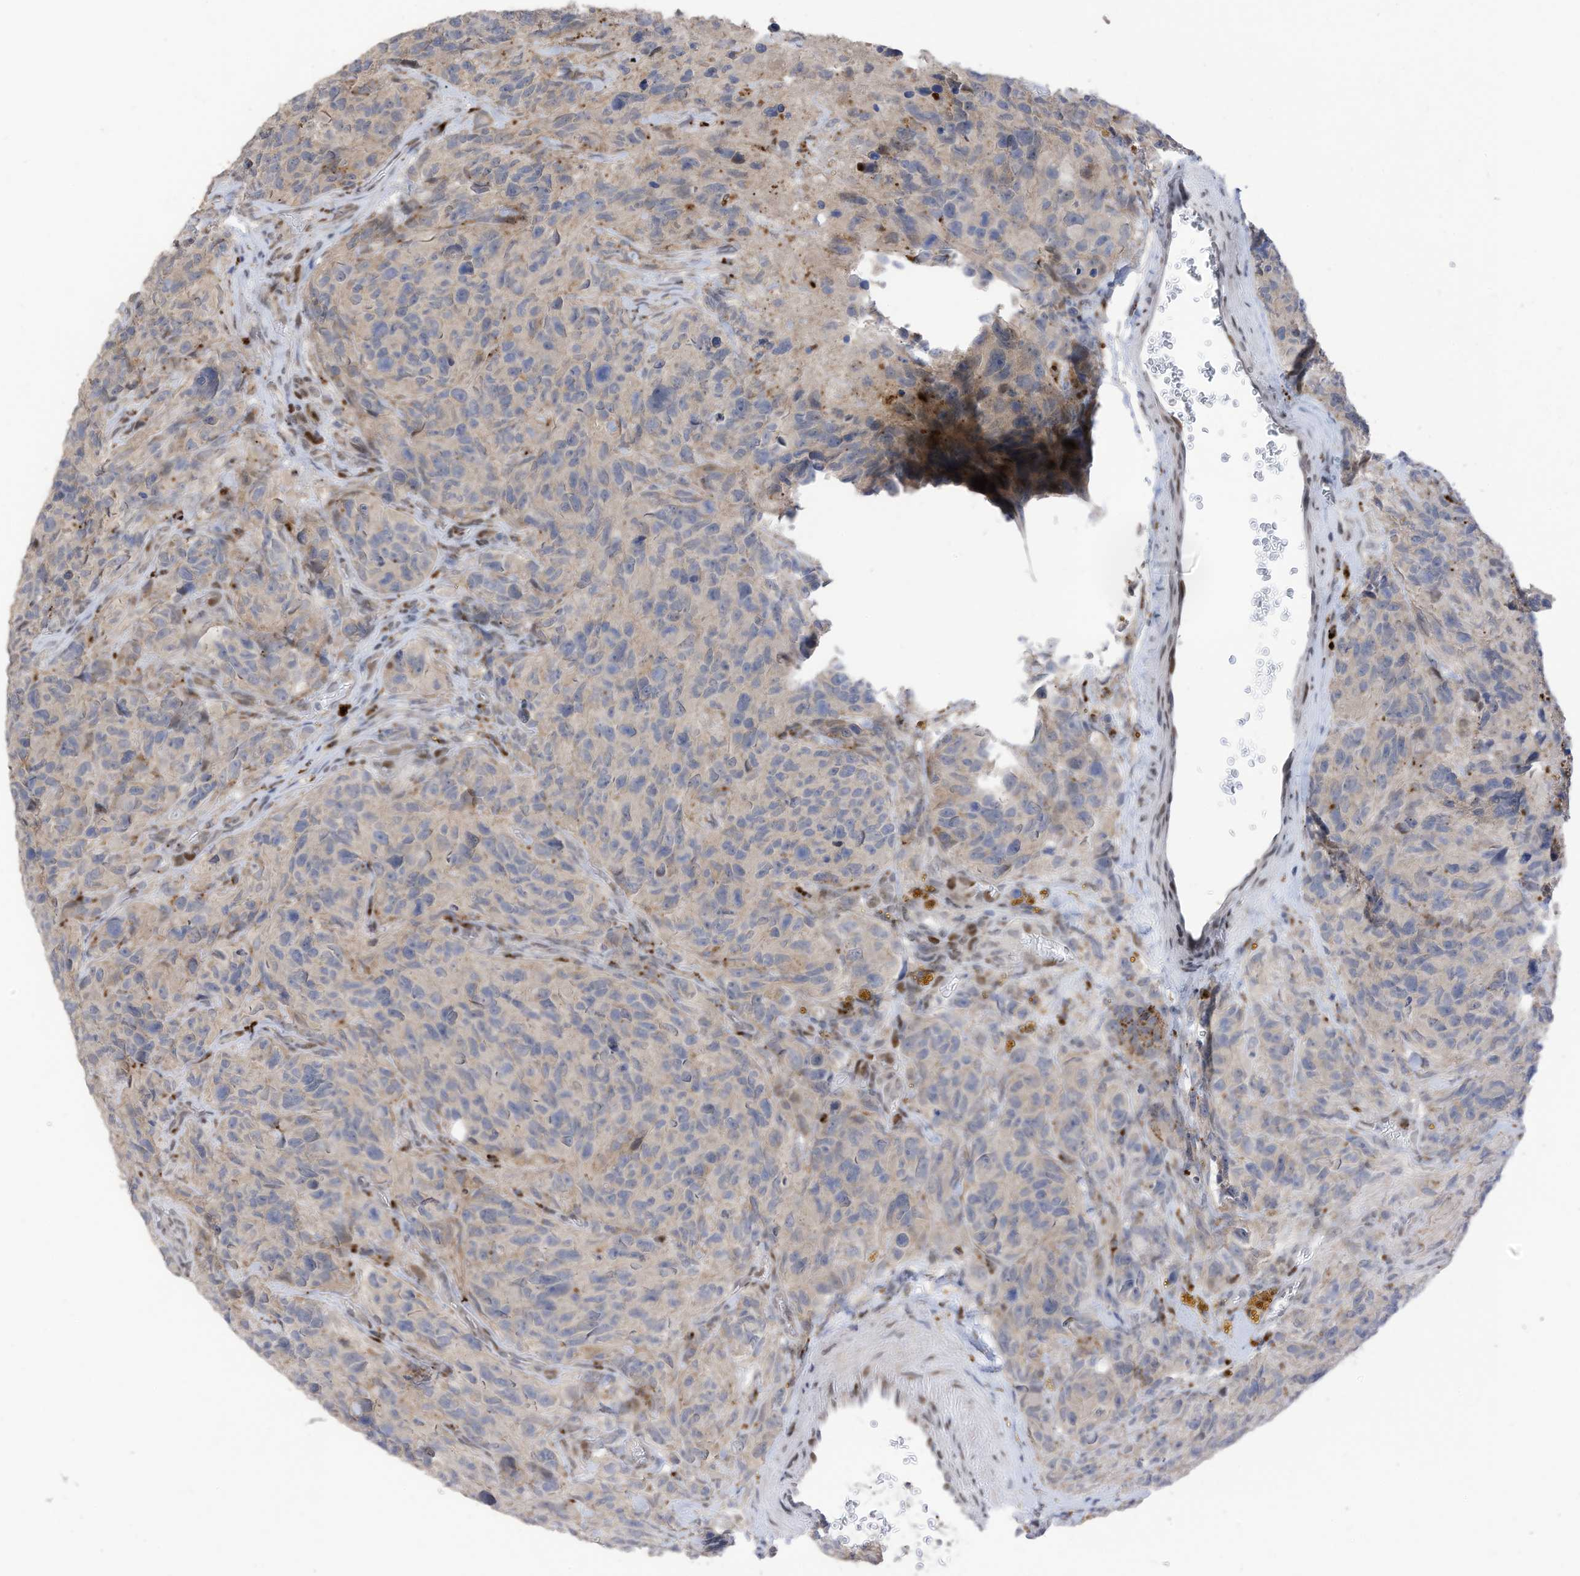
{"staining": {"intensity": "weak", "quantity": "<25%", "location": "cytoplasmic/membranous"}, "tissue": "glioma", "cell_type": "Tumor cells", "image_type": "cancer", "snomed": [{"axis": "morphology", "description": "Glioma, malignant, High grade"}, {"axis": "topography", "description": "Brain"}], "caption": "DAB immunohistochemical staining of human malignant glioma (high-grade) reveals no significant positivity in tumor cells.", "gene": "RABL3", "patient": {"sex": "male", "age": 69}}